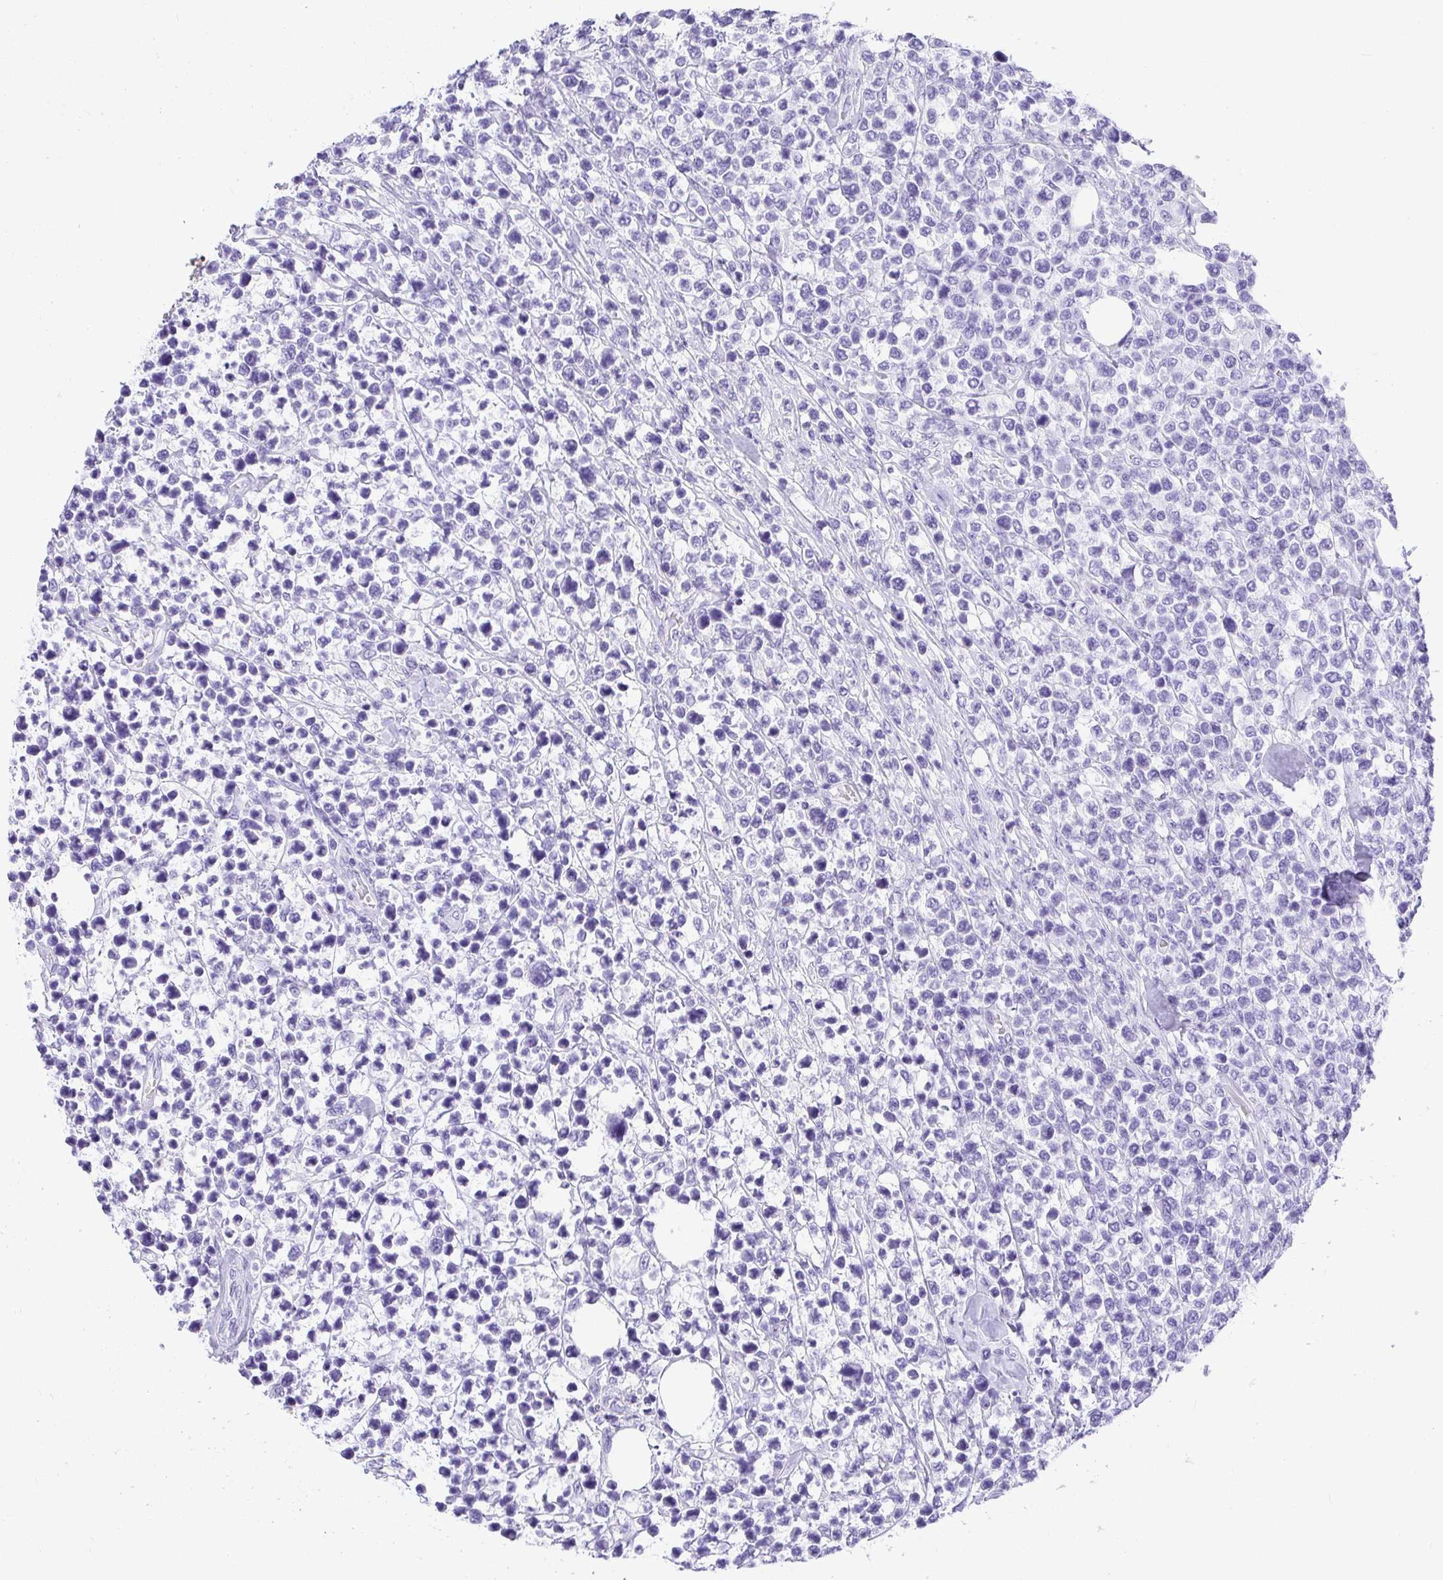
{"staining": {"intensity": "negative", "quantity": "none", "location": "none"}, "tissue": "lymphoma", "cell_type": "Tumor cells", "image_type": "cancer", "snomed": [{"axis": "morphology", "description": "Malignant lymphoma, non-Hodgkin's type, High grade"}, {"axis": "topography", "description": "Soft tissue"}], "caption": "An immunohistochemistry micrograph of malignant lymphoma, non-Hodgkin's type (high-grade) is shown. There is no staining in tumor cells of malignant lymphoma, non-Hodgkin's type (high-grade).", "gene": "AVIL", "patient": {"sex": "female", "age": 56}}